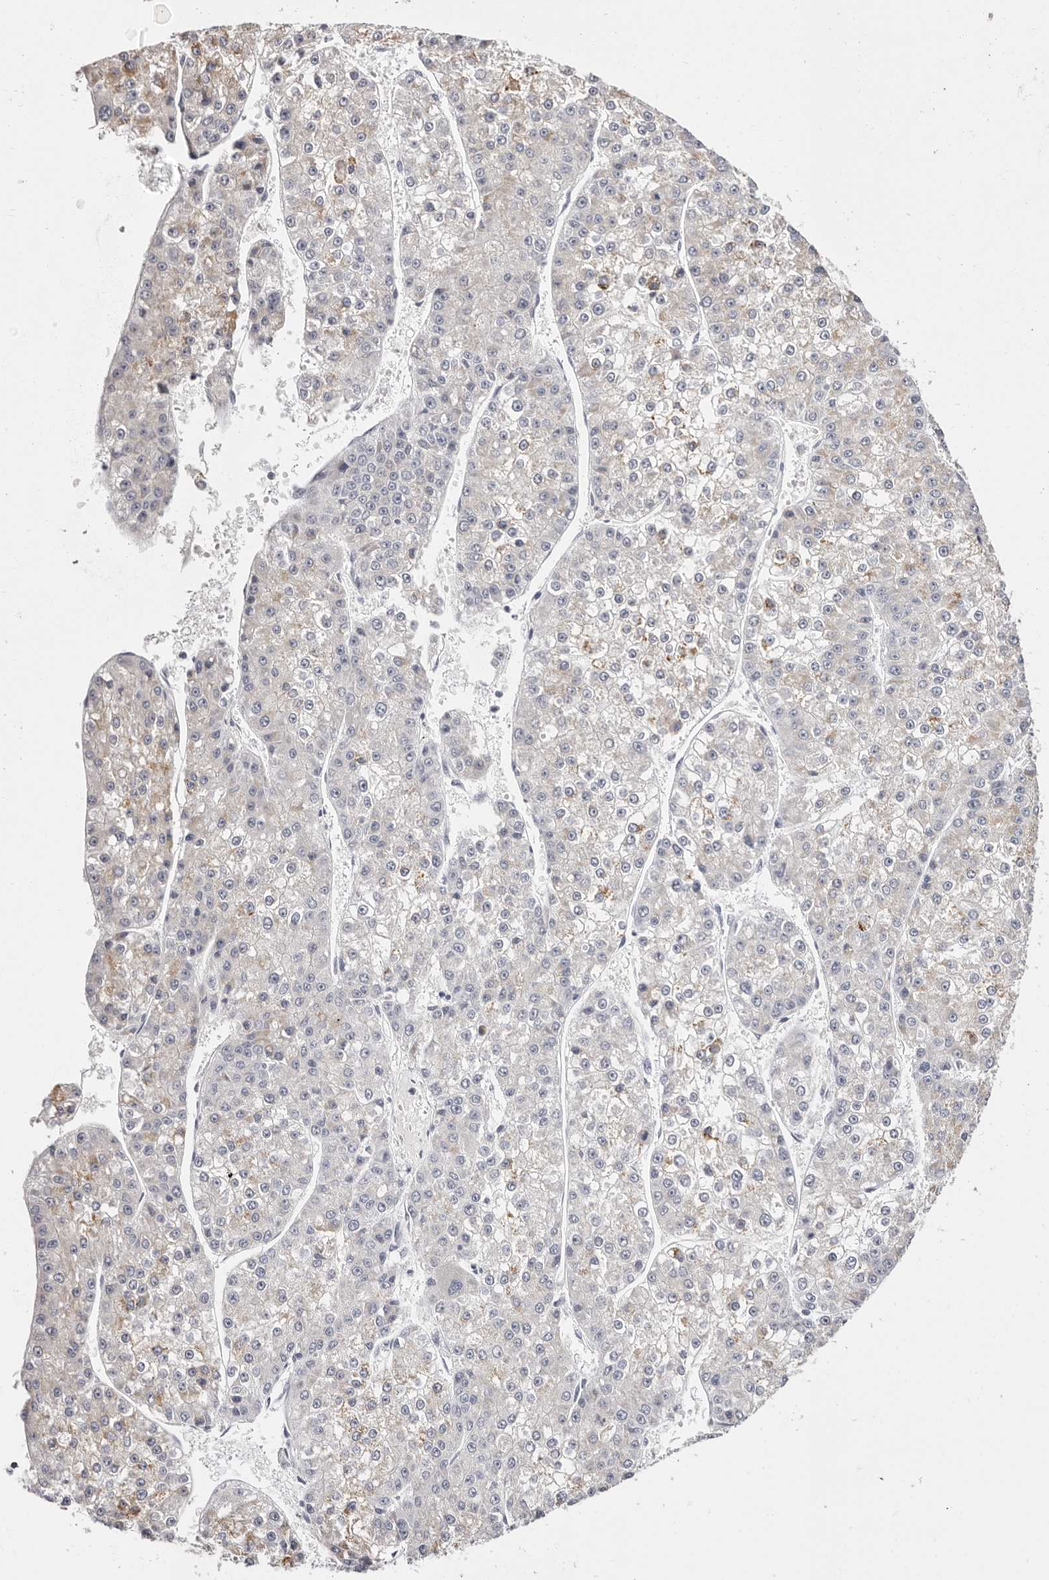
{"staining": {"intensity": "weak", "quantity": "25%-75%", "location": "cytoplasmic/membranous"}, "tissue": "liver cancer", "cell_type": "Tumor cells", "image_type": "cancer", "snomed": [{"axis": "morphology", "description": "Carcinoma, Hepatocellular, NOS"}, {"axis": "topography", "description": "Liver"}], "caption": "DAB (3,3'-diaminobenzidine) immunohistochemical staining of hepatocellular carcinoma (liver) demonstrates weak cytoplasmic/membranous protein staining in about 25%-75% of tumor cells.", "gene": "ROM1", "patient": {"sex": "female", "age": 73}}